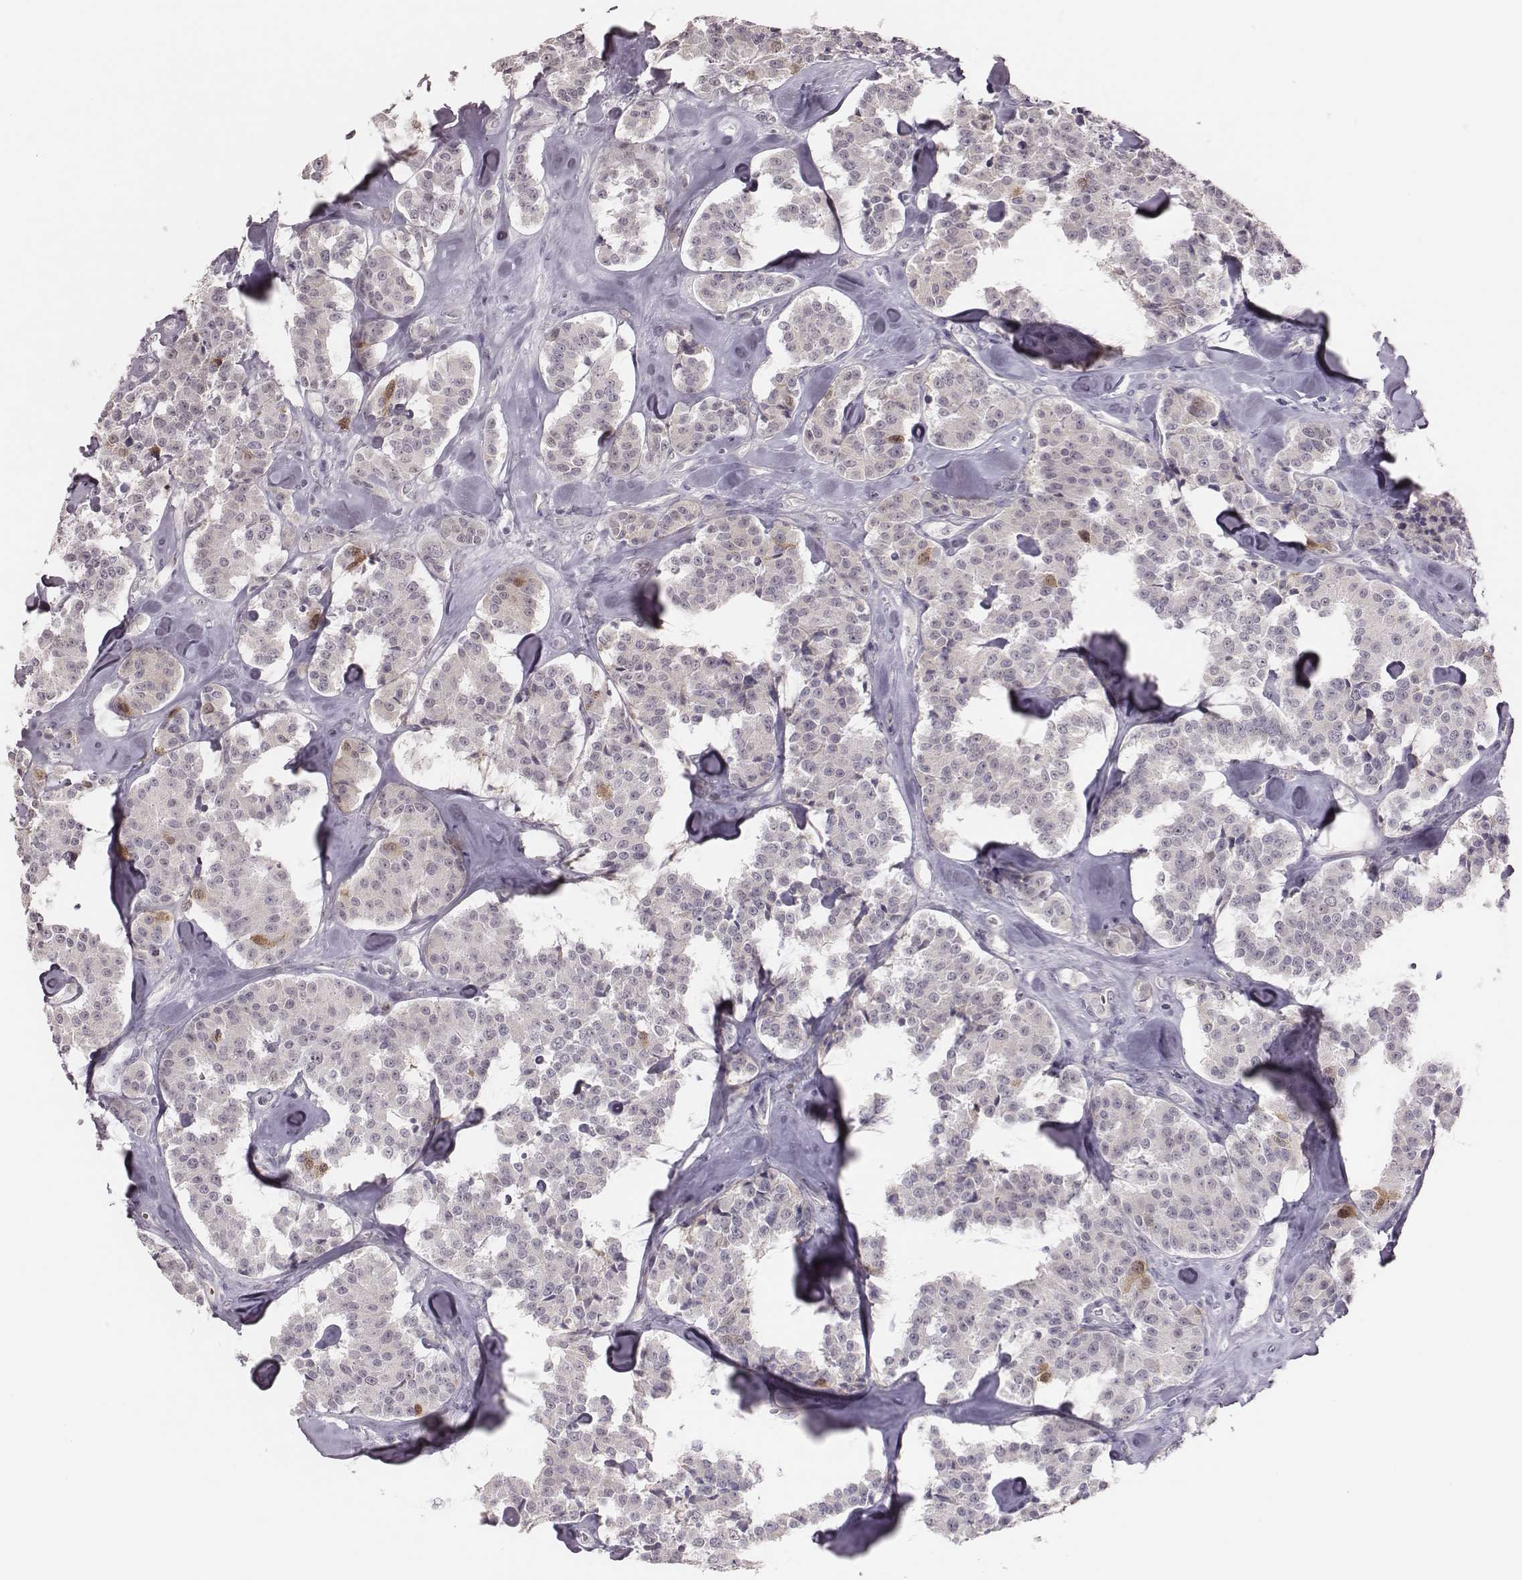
{"staining": {"intensity": "moderate", "quantity": "<25%", "location": "cytoplasmic/membranous,nuclear"}, "tissue": "carcinoid", "cell_type": "Tumor cells", "image_type": "cancer", "snomed": [{"axis": "morphology", "description": "Carcinoid, malignant, NOS"}, {"axis": "topography", "description": "Pancreas"}], "caption": "Moderate cytoplasmic/membranous and nuclear protein staining is seen in approximately <25% of tumor cells in carcinoid.", "gene": "PBK", "patient": {"sex": "male", "age": 41}}